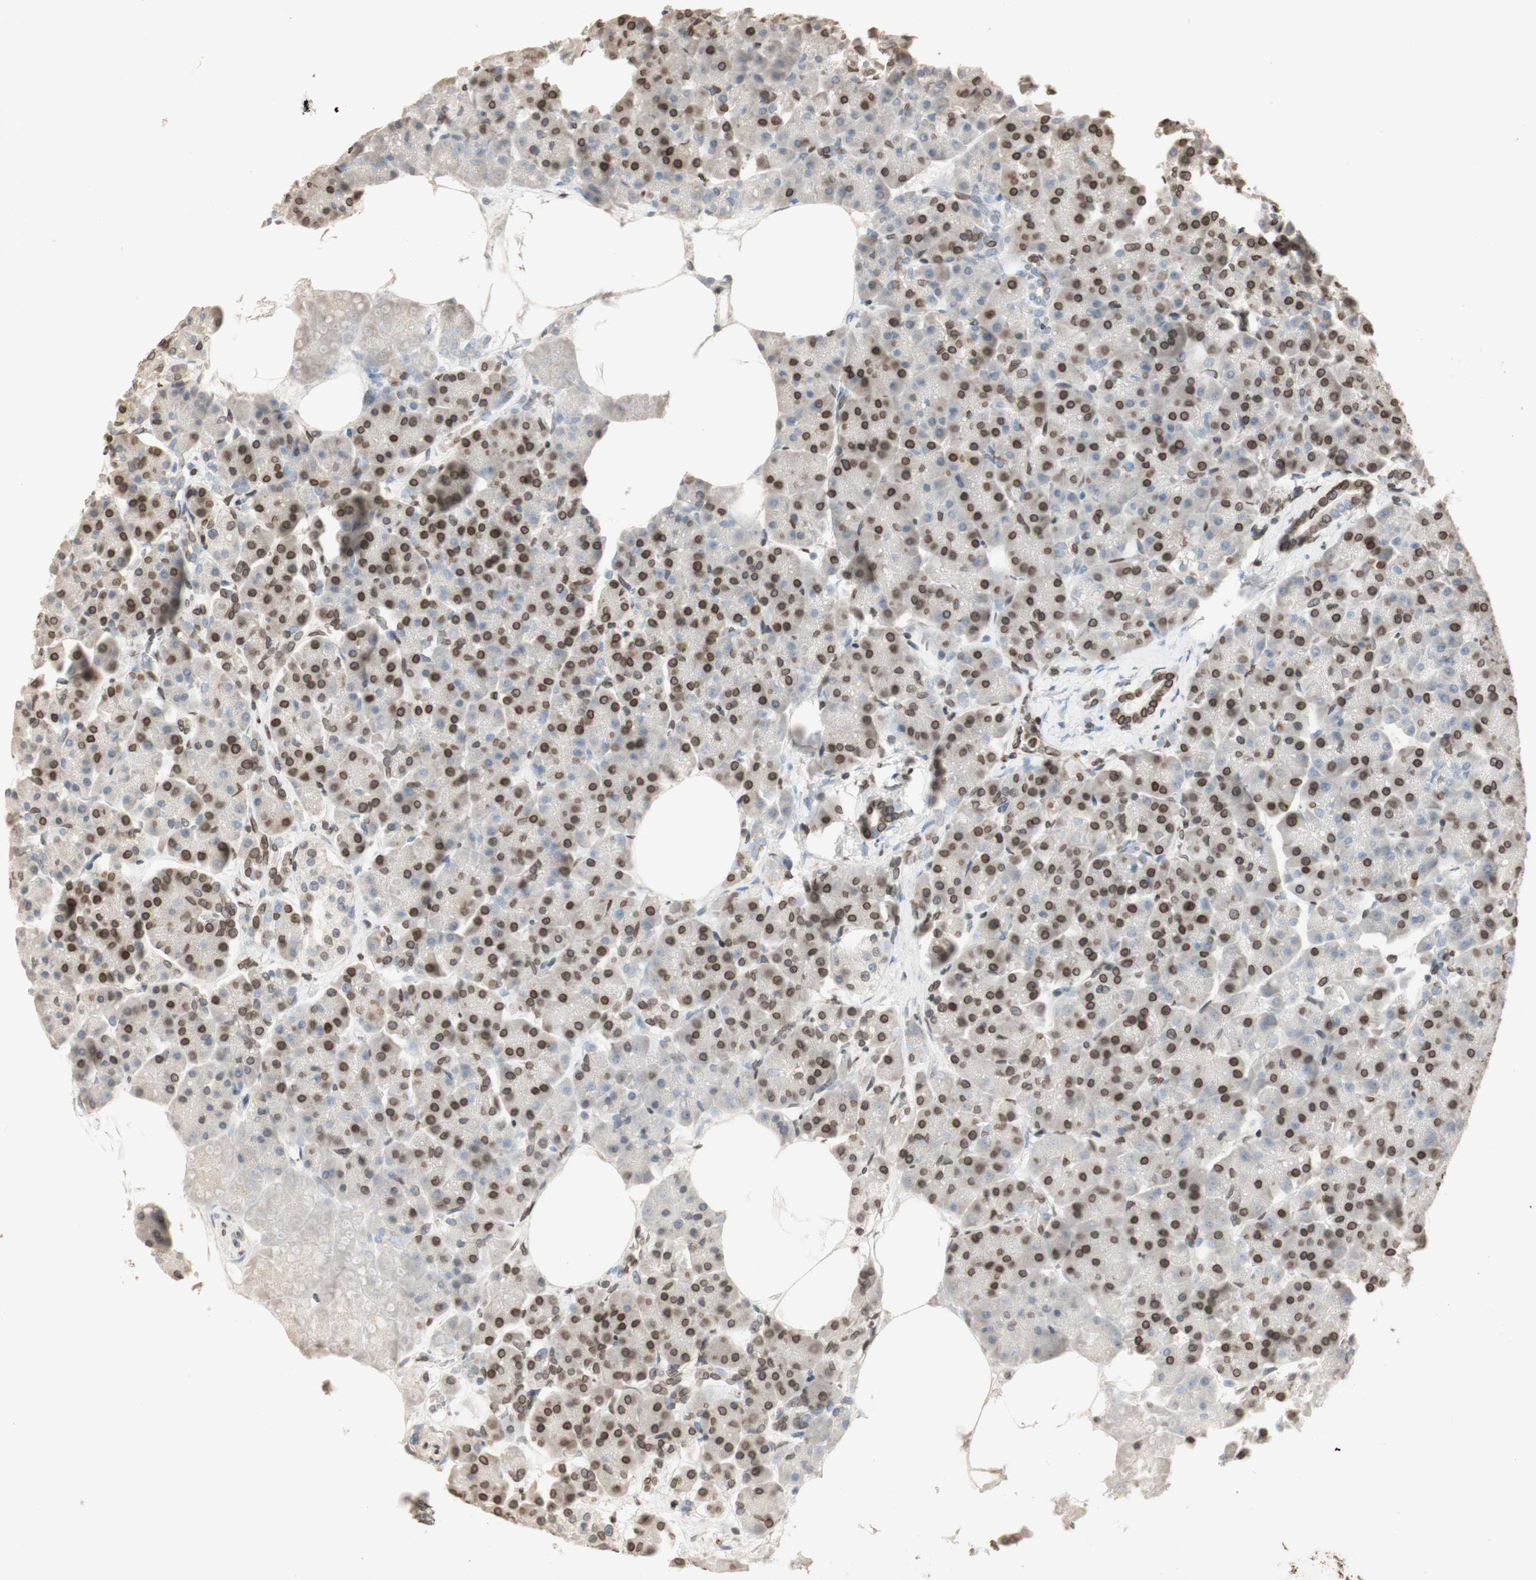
{"staining": {"intensity": "moderate", "quantity": "25%-75%", "location": "cytoplasmic/membranous,nuclear"}, "tissue": "pancreas", "cell_type": "Exocrine glandular cells", "image_type": "normal", "snomed": [{"axis": "morphology", "description": "Normal tissue, NOS"}, {"axis": "topography", "description": "Pancreas"}], "caption": "An image showing moderate cytoplasmic/membranous,nuclear positivity in about 25%-75% of exocrine glandular cells in benign pancreas, as visualized by brown immunohistochemical staining.", "gene": "TMPO", "patient": {"sex": "female", "age": 70}}